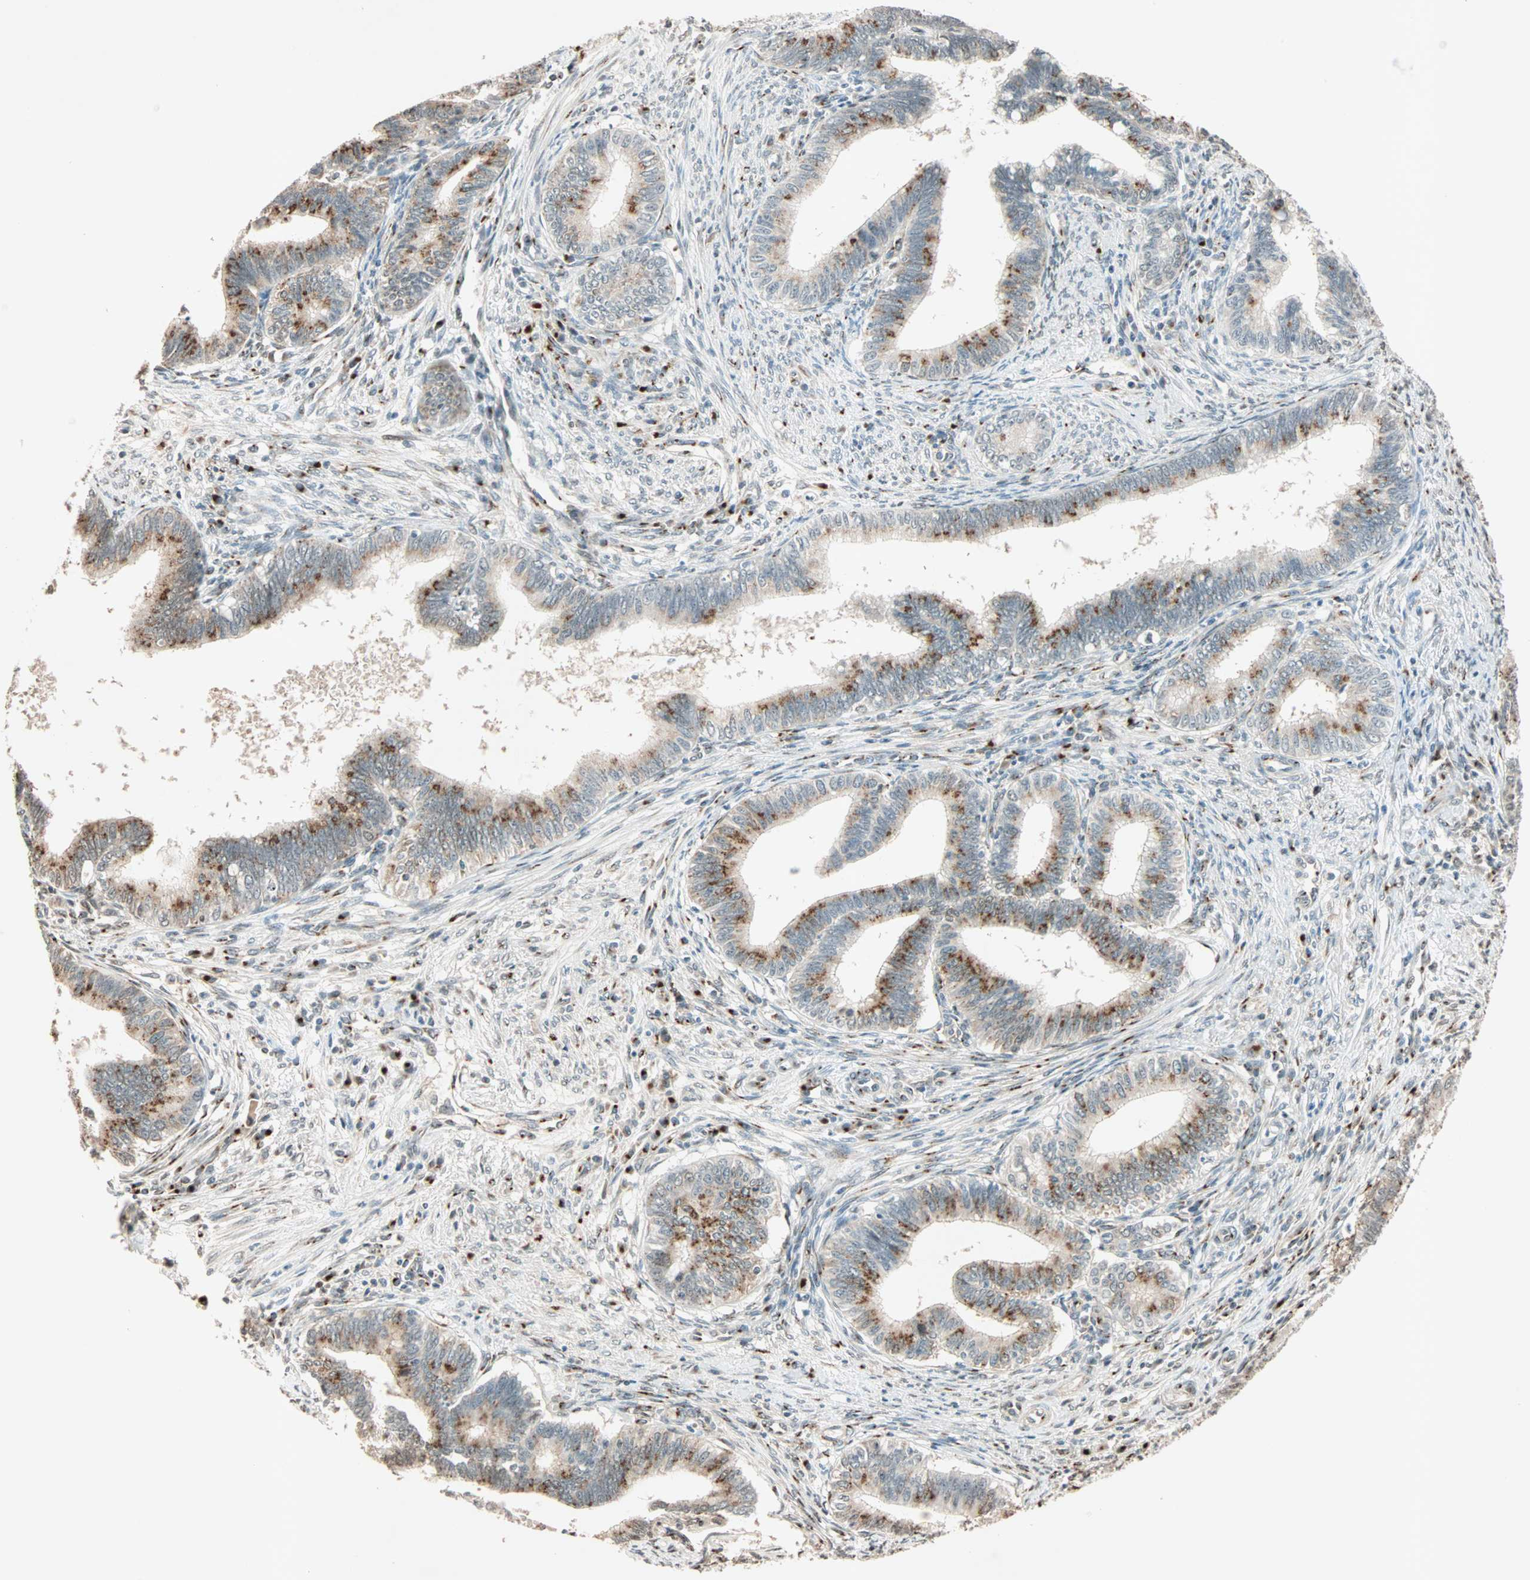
{"staining": {"intensity": "moderate", "quantity": "25%-75%", "location": "cytoplasmic/membranous"}, "tissue": "cervical cancer", "cell_type": "Tumor cells", "image_type": "cancer", "snomed": [{"axis": "morphology", "description": "Adenocarcinoma, NOS"}, {"axis": "topography", "description": "Cervix"}], "caption": "An image of cervical cancer (adenocarcinoma) stained for a protein reveals moderate cytoplasmic/membranous brown staining in tumor cells. (DAB = brown stain, brightfield microscopy at high magnification).", "gene": "PRDM2", "patient": {"sex": "female", "age": 36}}